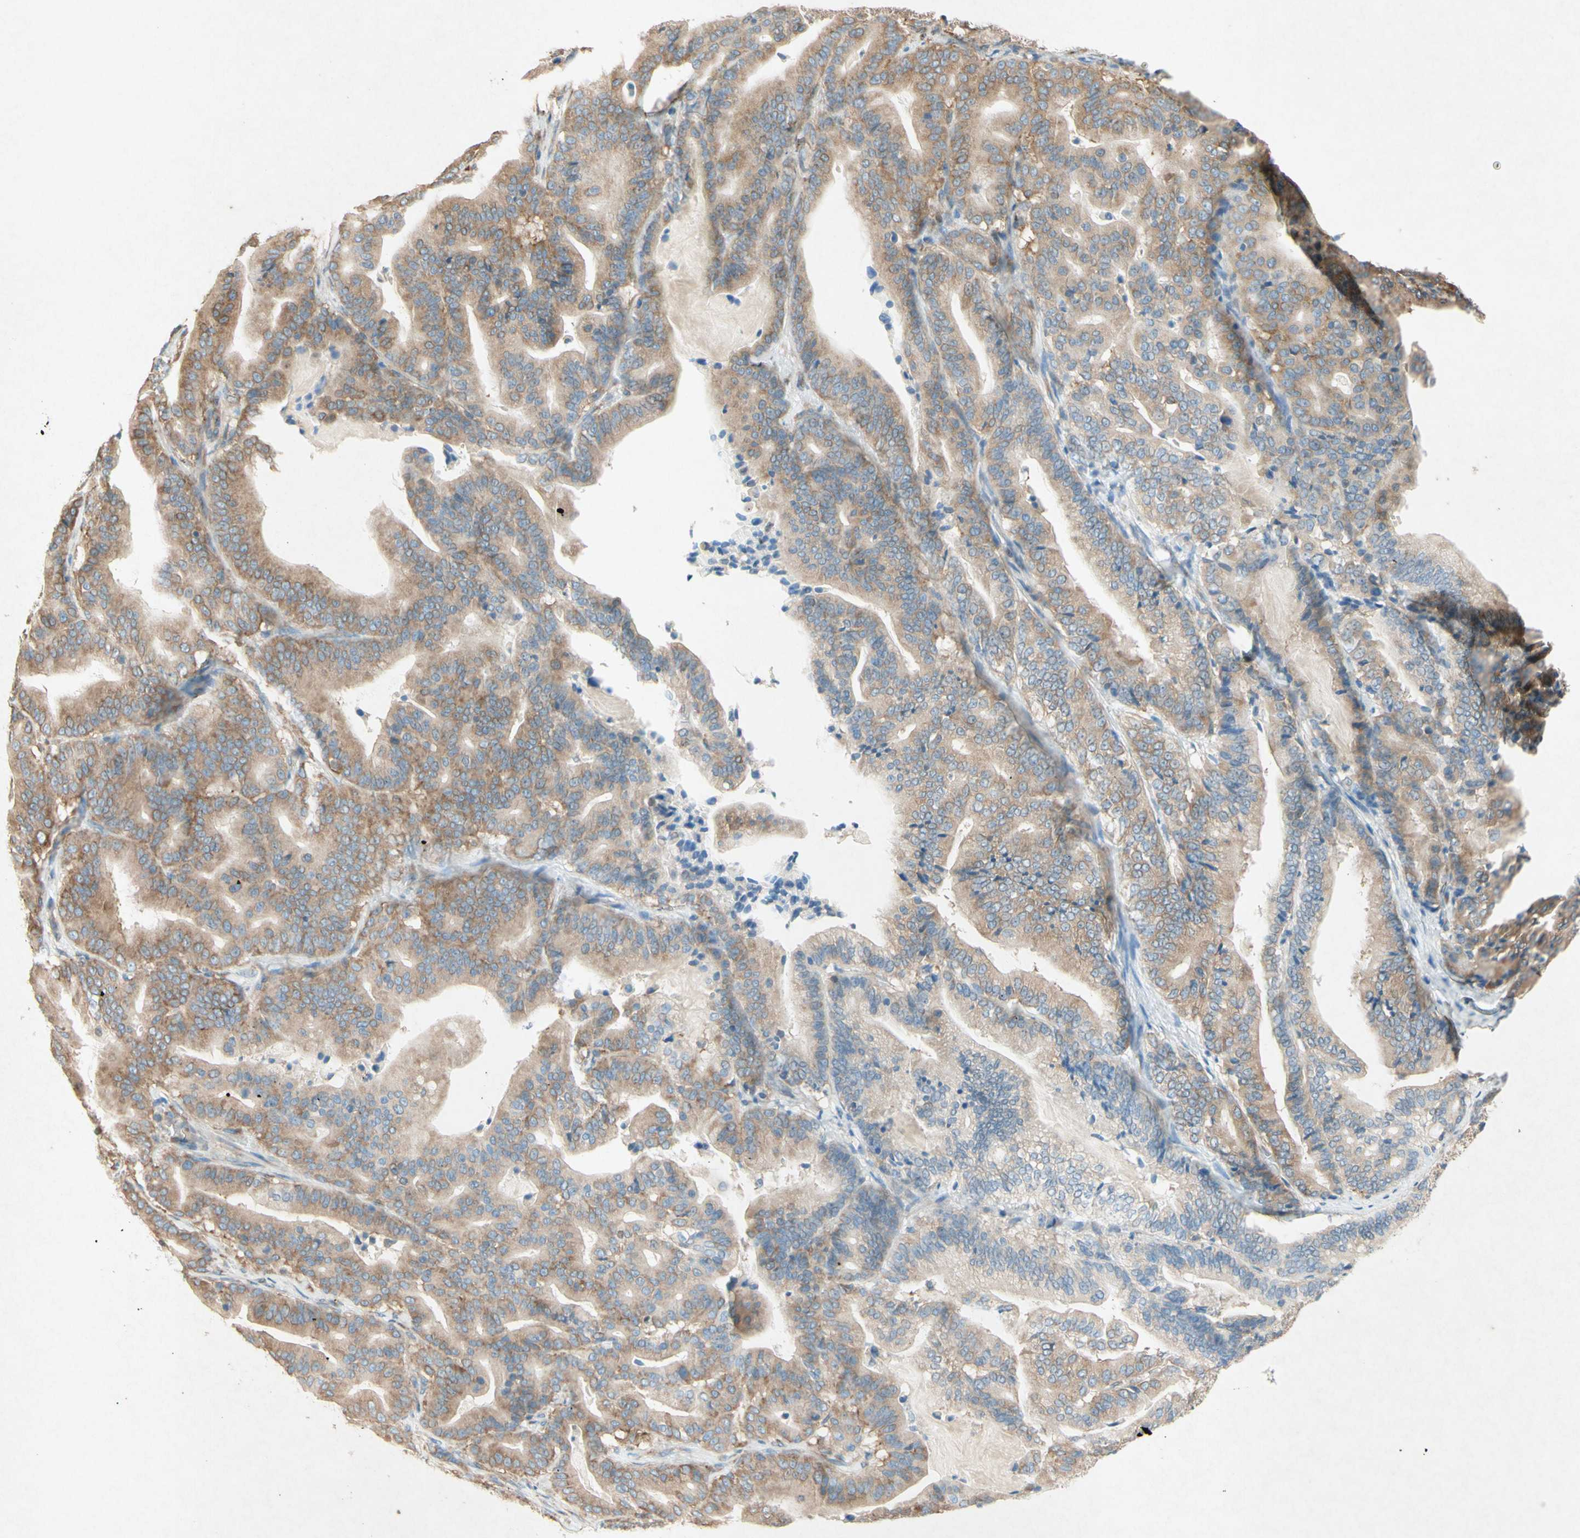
{"staining": {"intensity": "moderate", "quantity": ">75%", "location": "cytoplasmic/membranous"}, "tissue": "pancreatic cancer", "cell_type": "Tumor cells", "image_type": "cancer", "snomed": [{"axis": "morphology", "description": "Adenocarcinoma, NOS"}, {"axis": "topography", "description": "Pancreas"}], "caption": "Protein analysis of pancreatic cancer (adenocarcinoma) tissue reveals moderate cytoplasmic/membranous positivity in about >75% of tumor cells.", "gene": "PABPC1", "patient": {"sex": "male", "age": 63}}